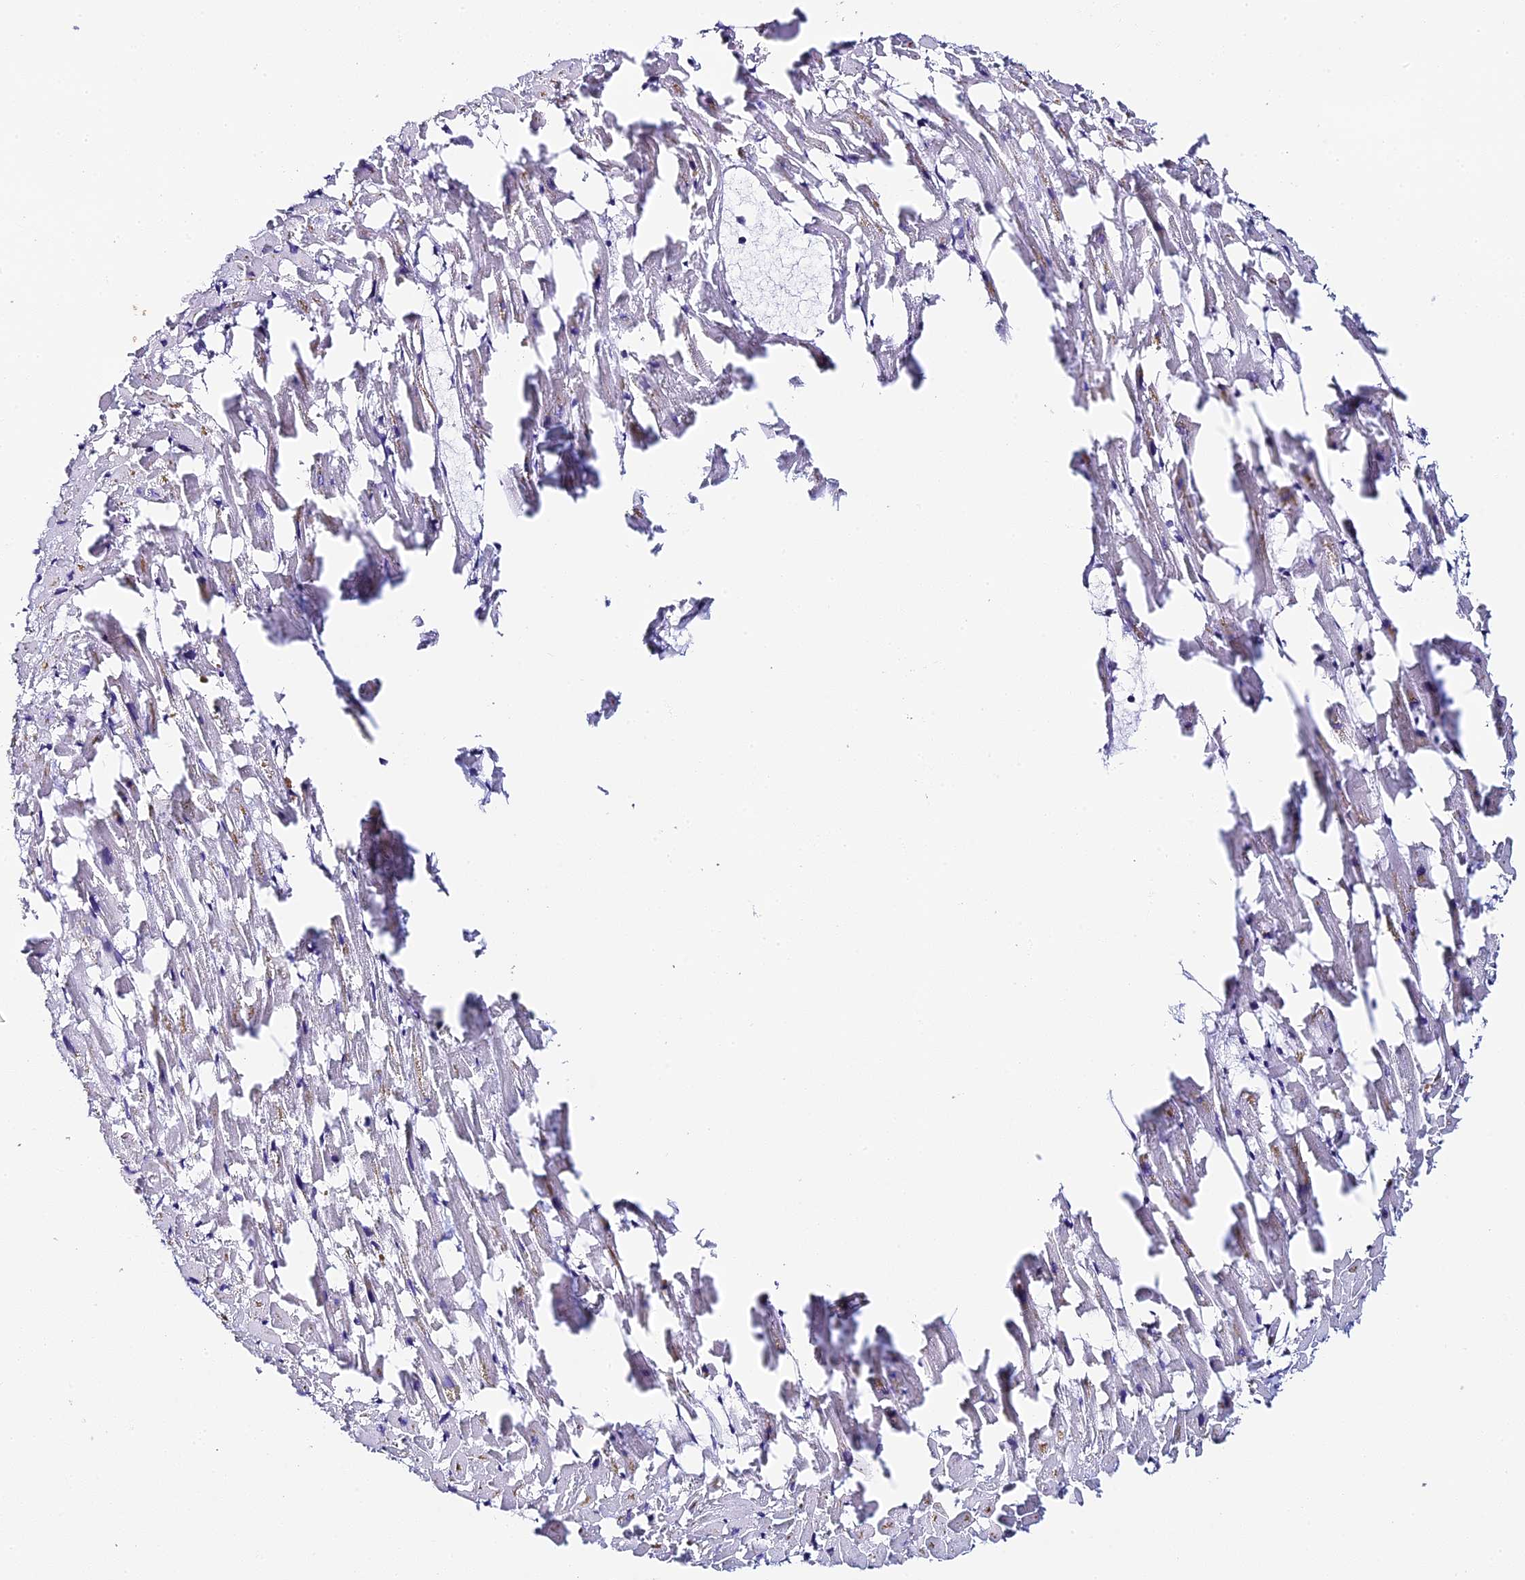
{"staining": {"intensity": "negative", "quantity": "none", "location": "none"}, "tissue": "heart muscle", "cell_type": "Cardiomyocytes", "image_type": "normal", "snomed": [{"axis": "morphology", "description": "Normal tissue, NOS"}, {"axis": "topography", "description": "Heart"}], "caption": "Immunohistochemistry (IHC) image of unremarkable heart muscle: heart muscle stained with DAB displays no significant protein expression in cardiomyocytes.", "gene": "C12orf29", "patient": {"sex": "female", "age": 64}}